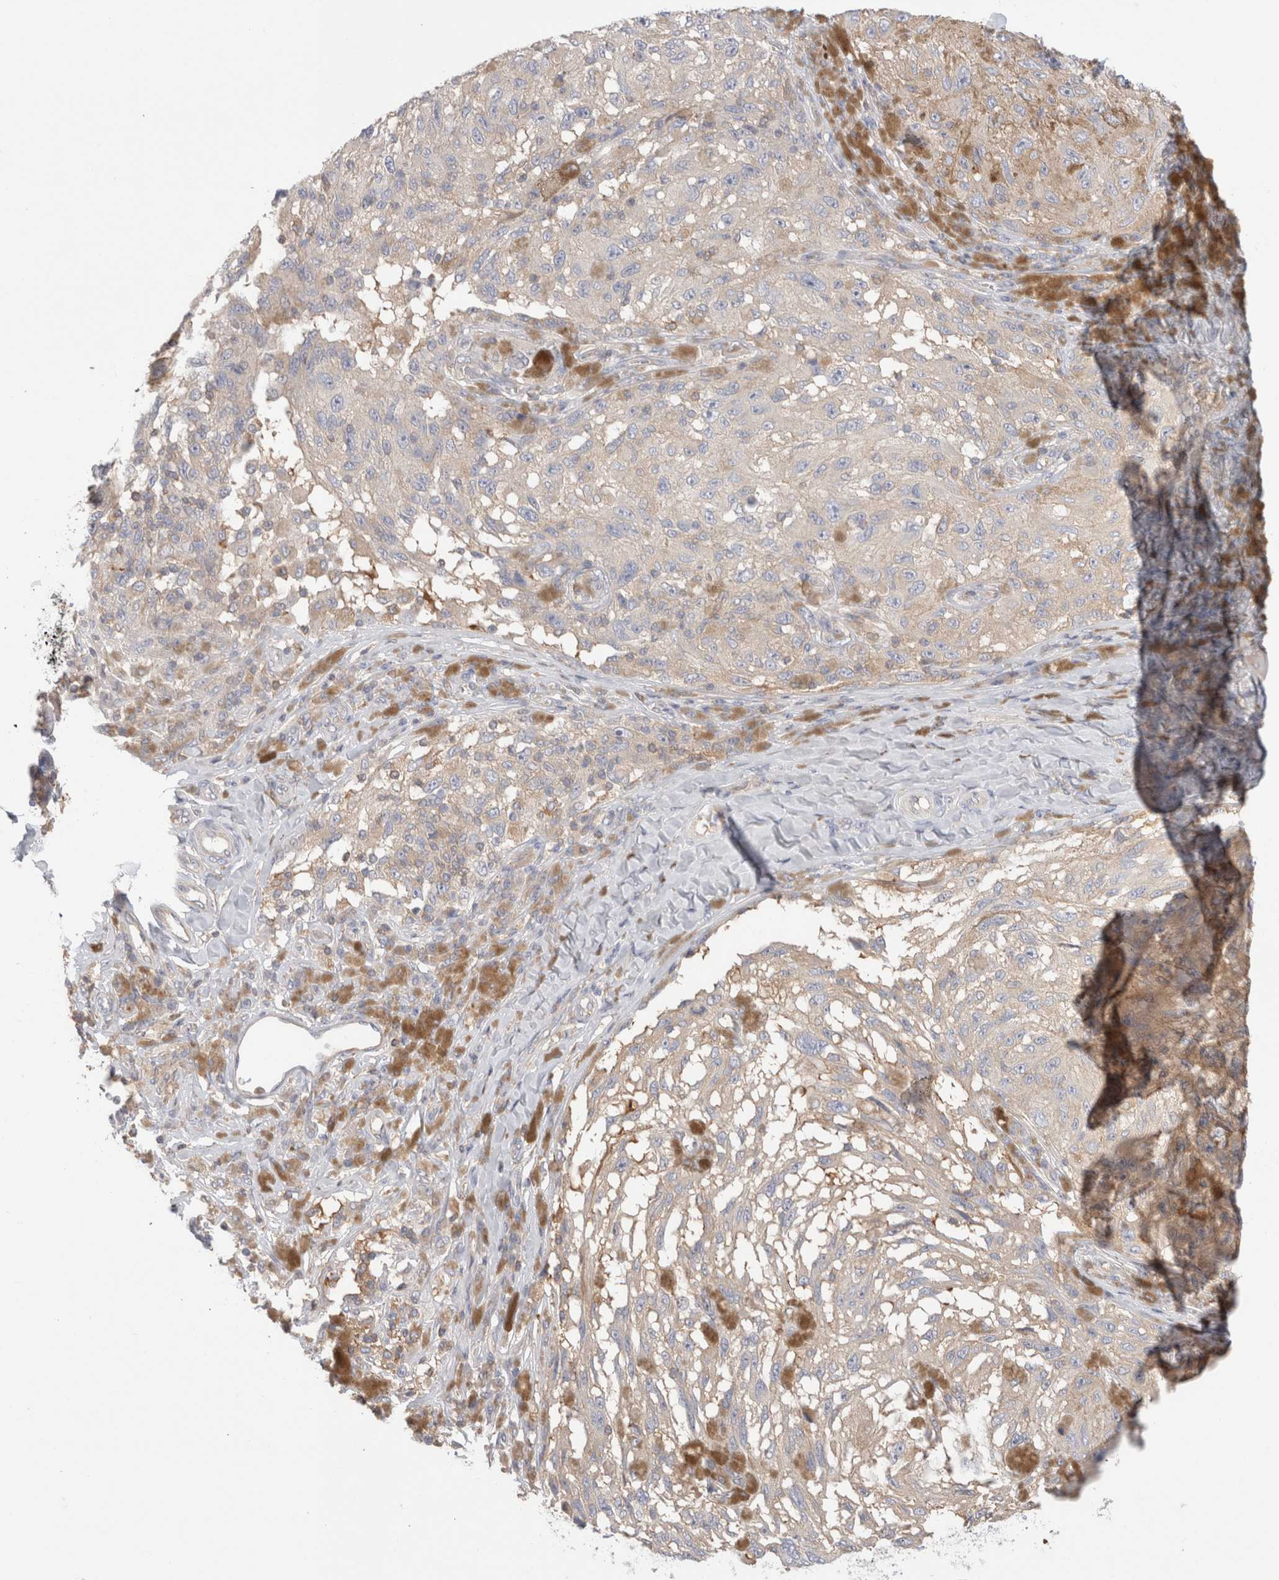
{"staining": {"intensity": "negative", "quantity": "none", "location": "none"}, "tissue": "melanoma", "cell_type": "Tumor cells", "image_type": "cancer", "snomed": [{"axis": "morphology", "description": "Malignant melanoma, NOS"}, {"axis": "topography", "description": "Skin"}], "caption": "Immunohistochemistry micrograph of human melanoma stained for a protein (brown), which displays no staining in tumor cells.", "gene": "CAPN2", "patient": {"sex": "female", "age": 73}}